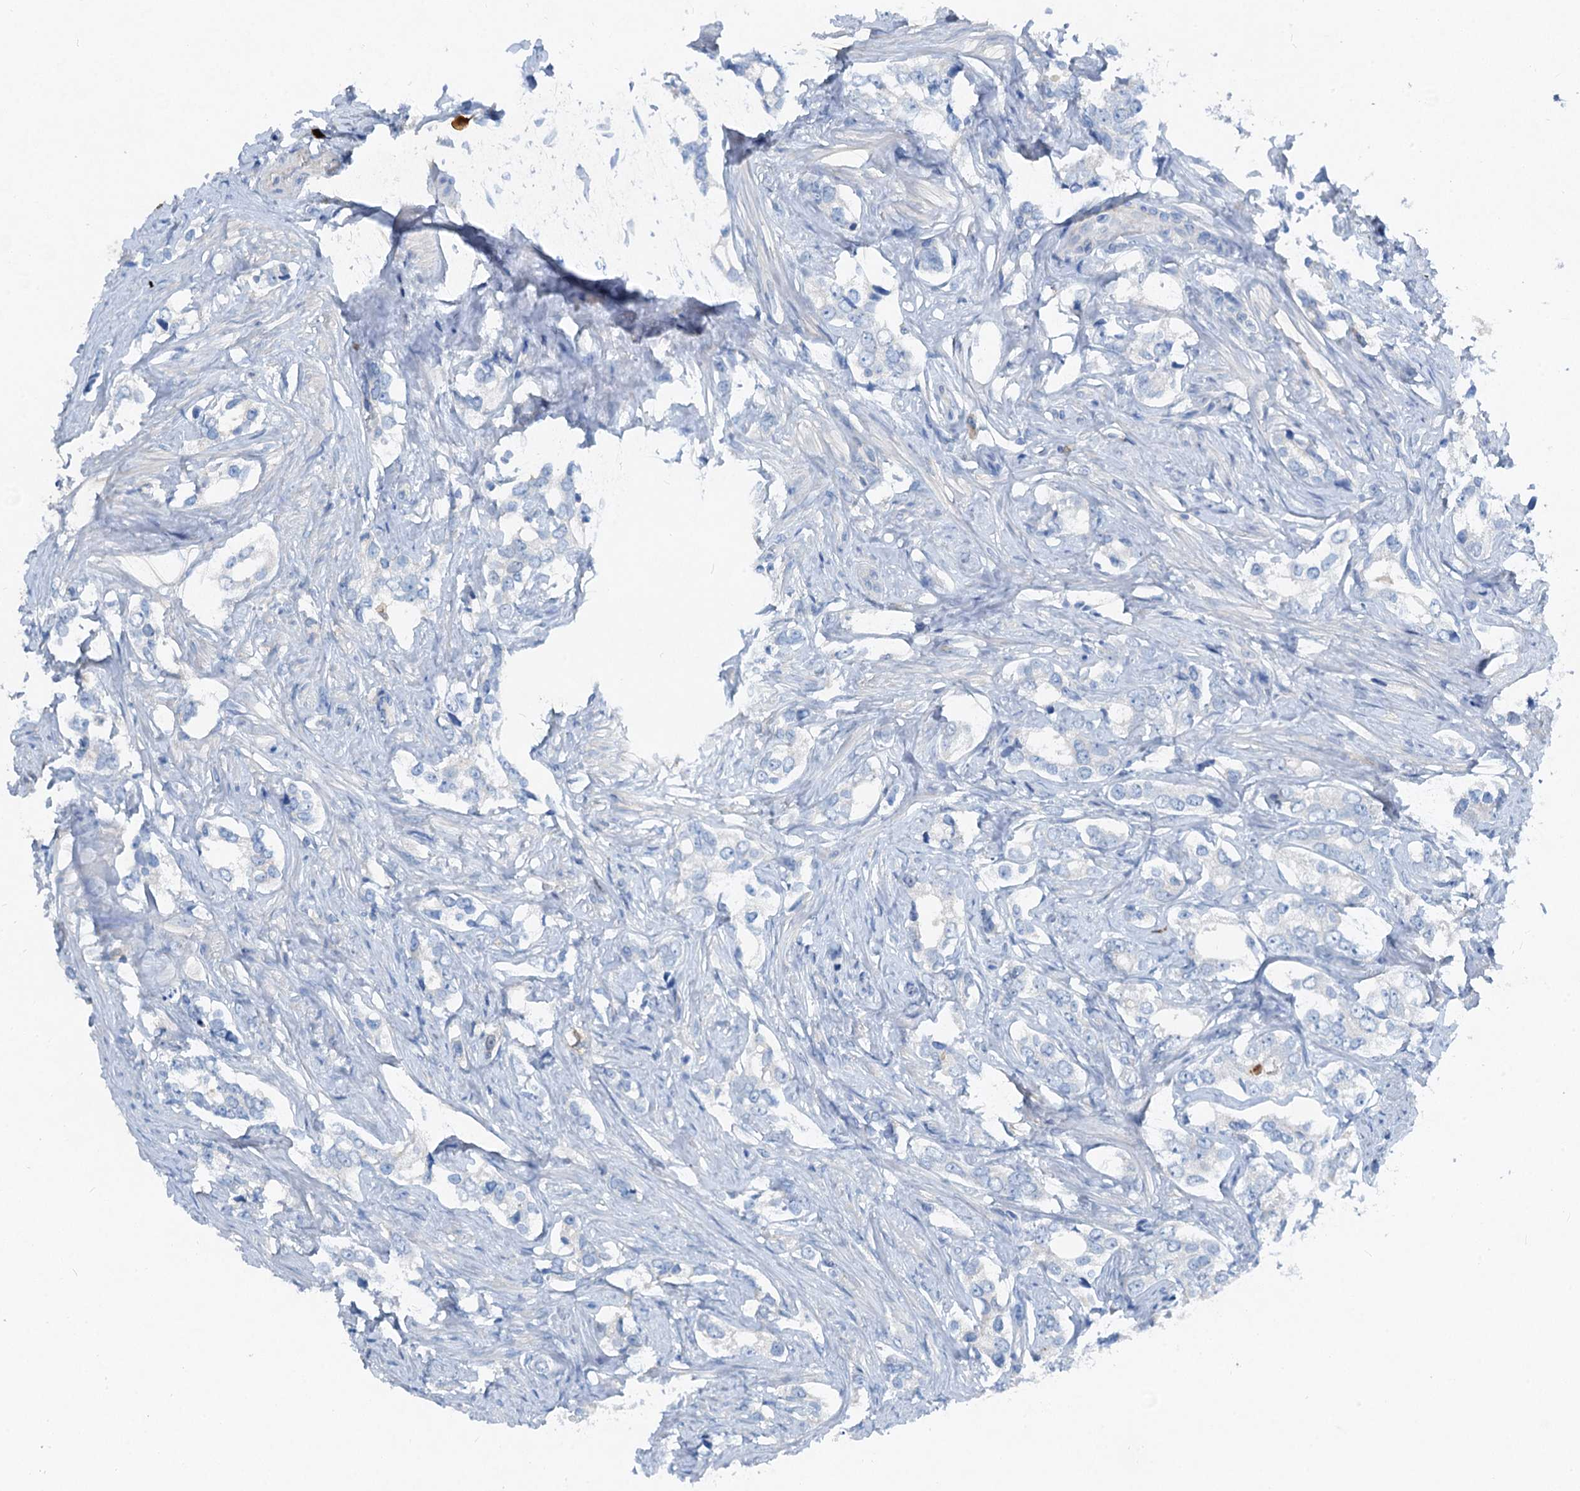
{"staining": {"intensity": "negative", "quantity": "none", "location": "none"}, "tissue": "prostate cancer", "cell_type": "Tumor cells", "image_type": "cancer", "snomed": [{"axis": "morphology", "description": "Adenocarcinoma, High grade"}, {"axis": "topography", "description": "Prostate"}], "caption": "Prostate high-grade adenocarcinoma was stained to show a protein in brown. There is no significant expression in tumor cells.", "gene": "OTOA", "patient": {"sex": "male", "age": 66}}